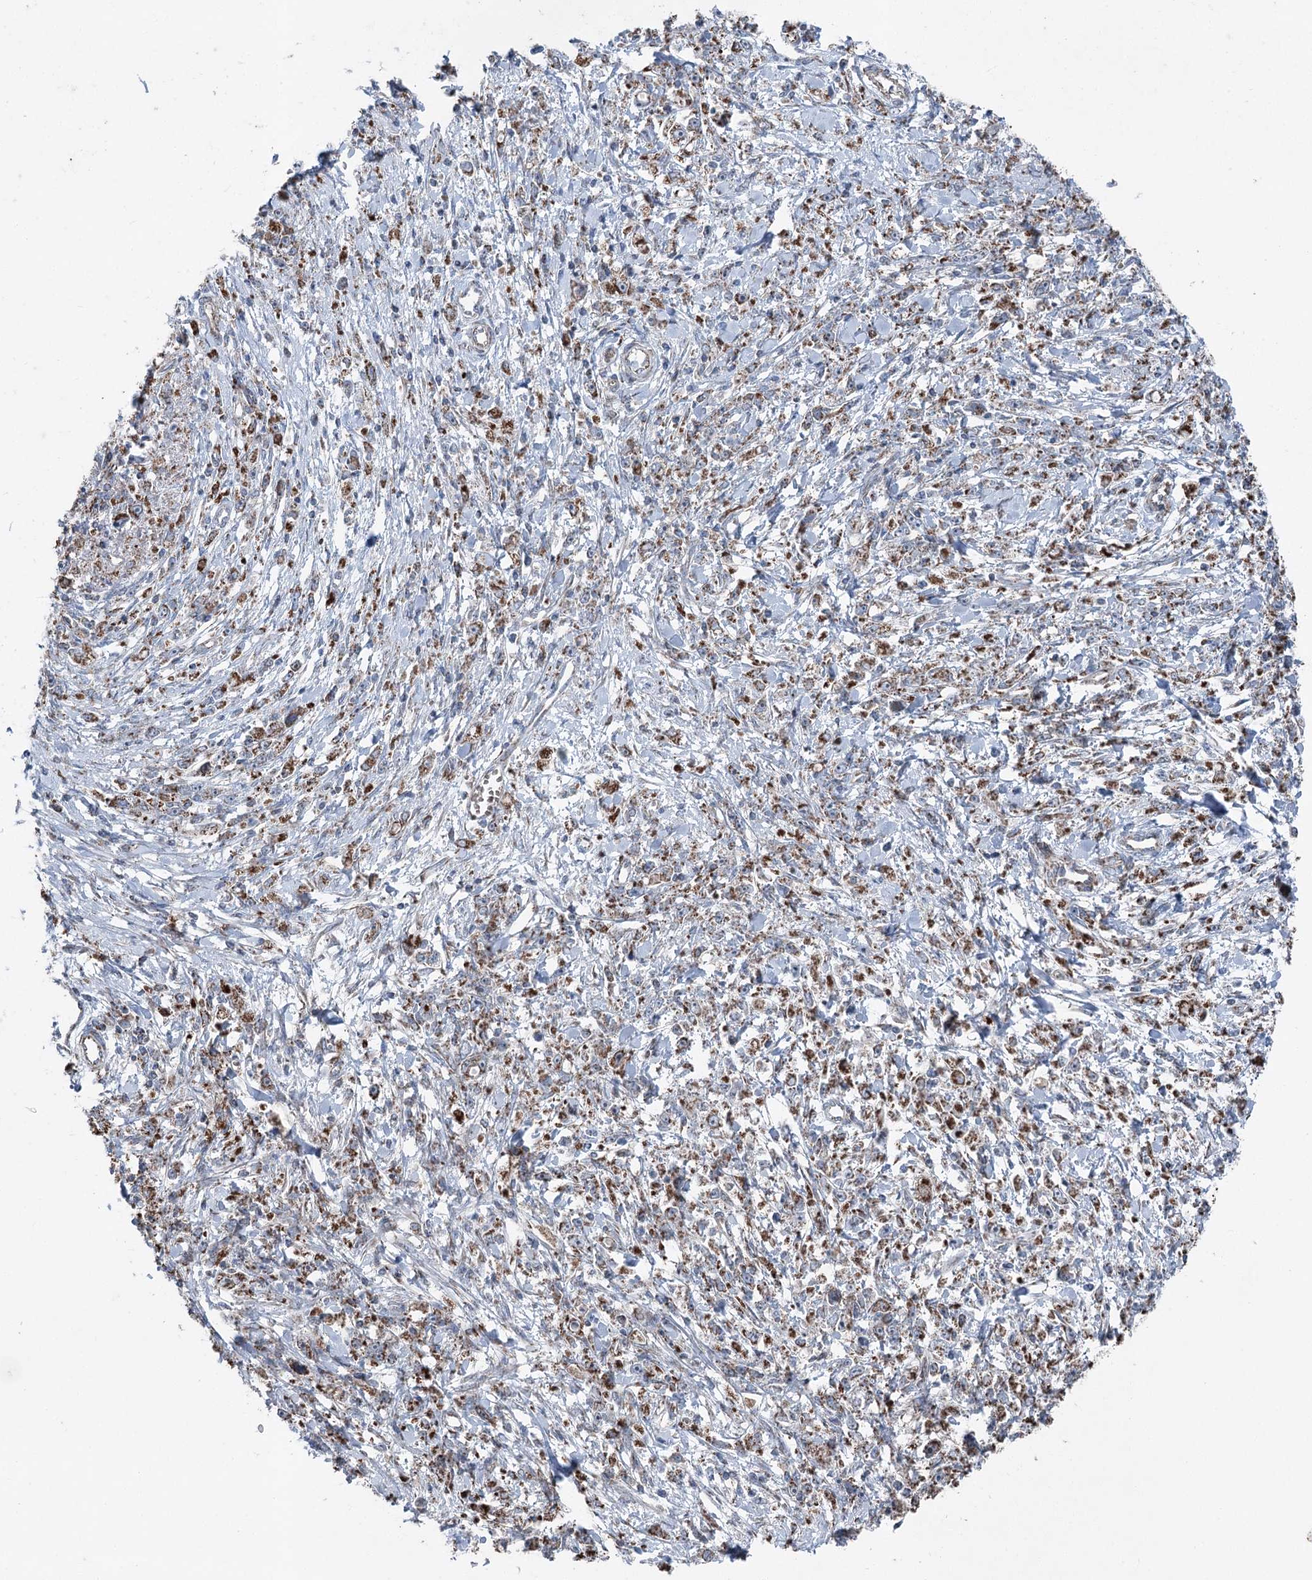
{"staining": {"intensity": "strong", "quantity": ">75%", "location": "cytoplasmic/membranous"}, "tissue": "stomach cancer", "cell_type": "Tumor cells", "image_type": "cancer", "snomed": [{"axis": "morphology", "description": "Adenocarcinoma, NOS"}, {"axis": "topography", "description": "Stomach"}], "caption": "This histopathology image displays stomach cancer (adenocarcinoma) stained with IHC to label a protein in brown. The cytoplasmic/membranous of tumor cells show strong positivity for the protein. Nuclei are counter-stained blue.", "gene": "UCN3", "patient": {"sex": "female", "age": 59}}